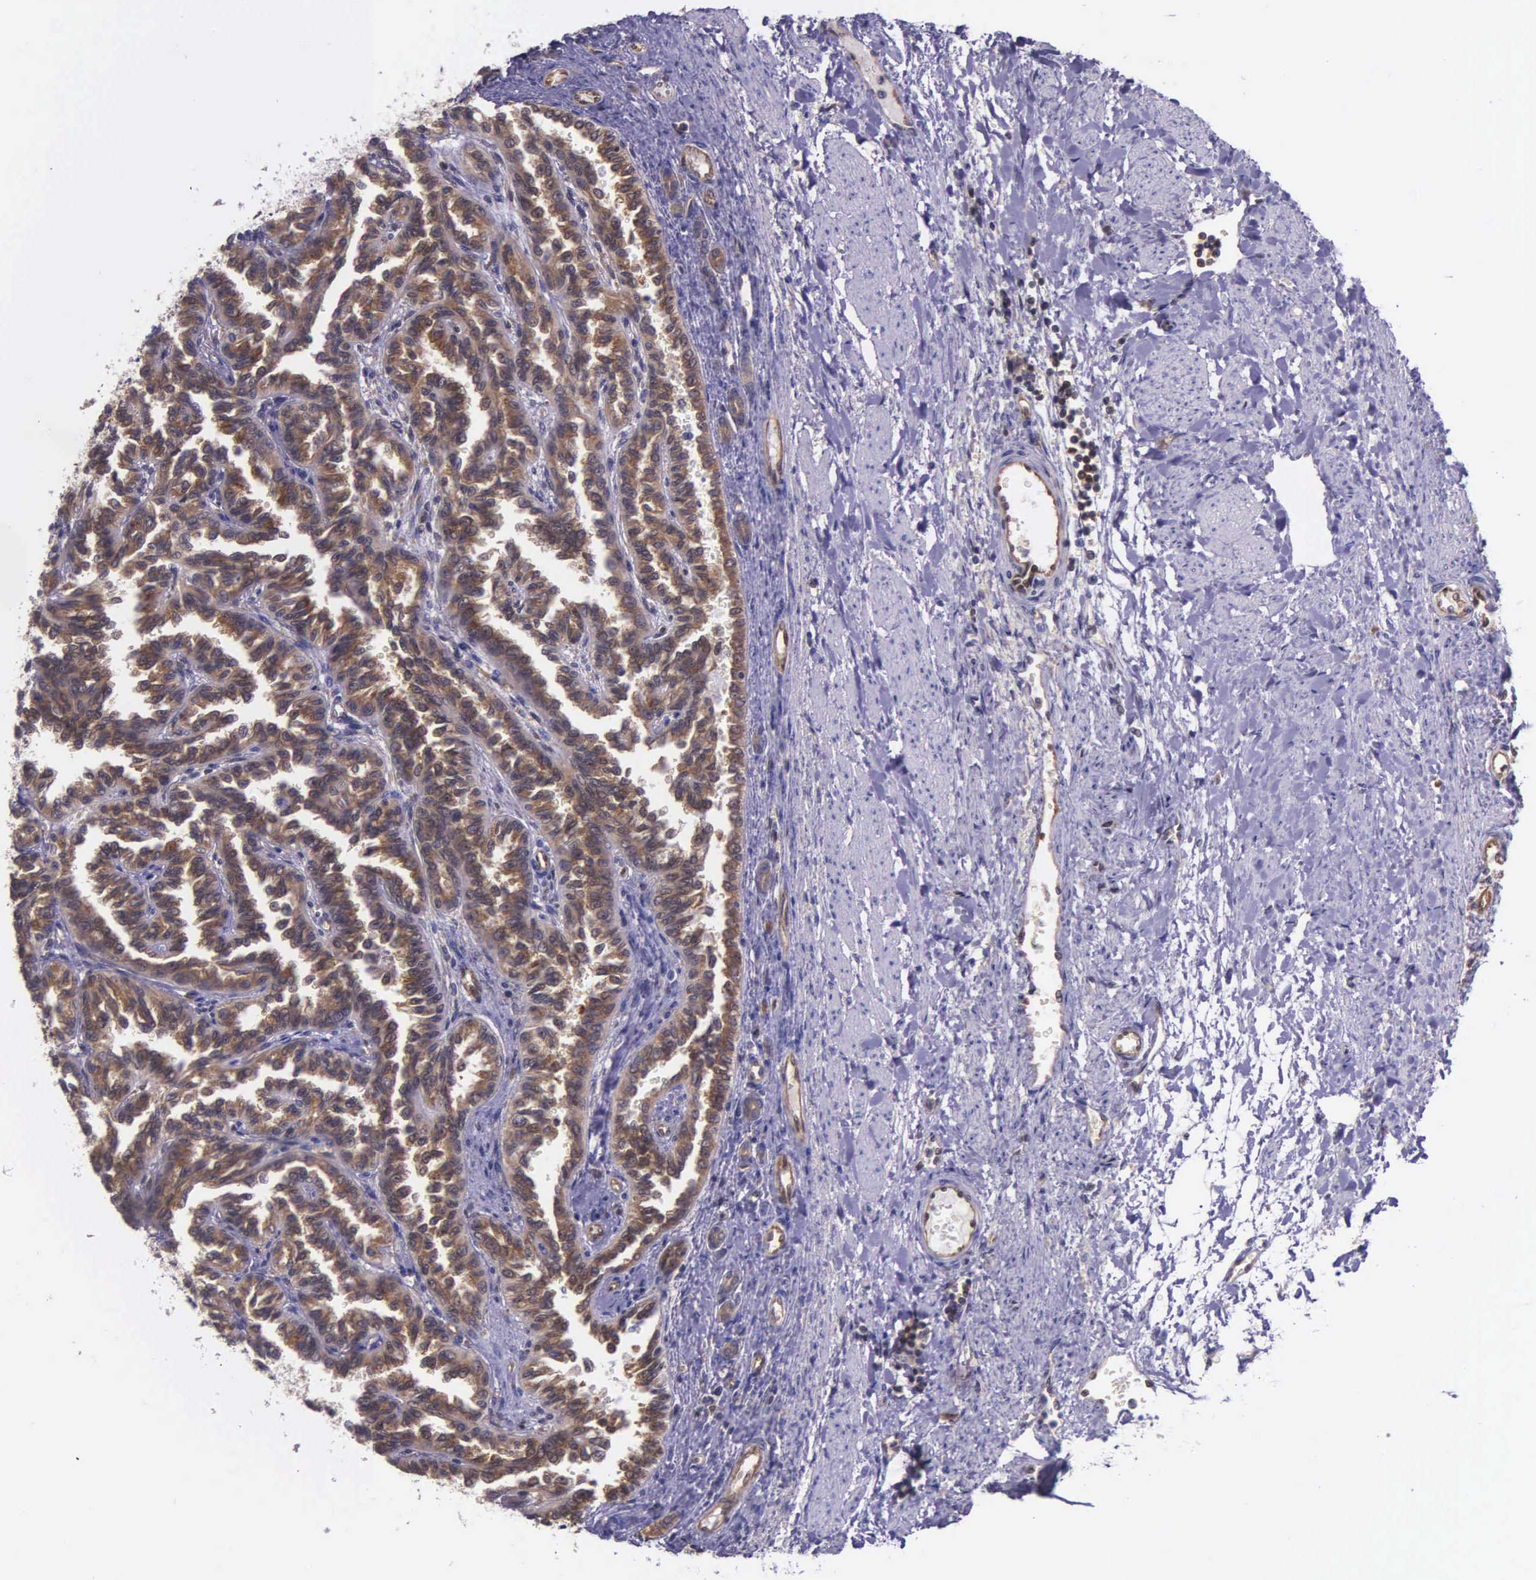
{"staining": {"intensity": "moderate", "quantity": ">75%", "location": "cytoplasmic/membranous"}, "tissue": "renal cancer", "cell_type": "Tumor cells", "image_type": "cancer", "snomed": [{"axis": "morphology", "description": "Inflammation, NOS"}, {"axis": "morphology", "description": "Adenocarcinoma, NOS"}, {"axis": "topography", "description": "Kidney"}], "caption": "Immunohistochemistry staining of renal cancer (adenocarcinoma), which exhibits medium levels of moderate cytoplasmic/membranous staining in approximately >75% of tumor cells indicating moderate cytoplasmic/membranous protein positivity. The staining was performed using DAB (brown) for protein detection and nuclei were counterstained in hematoxylin (blue).", "gene": "GMPR2", "patient": {"sex": "male", "age": 68}}